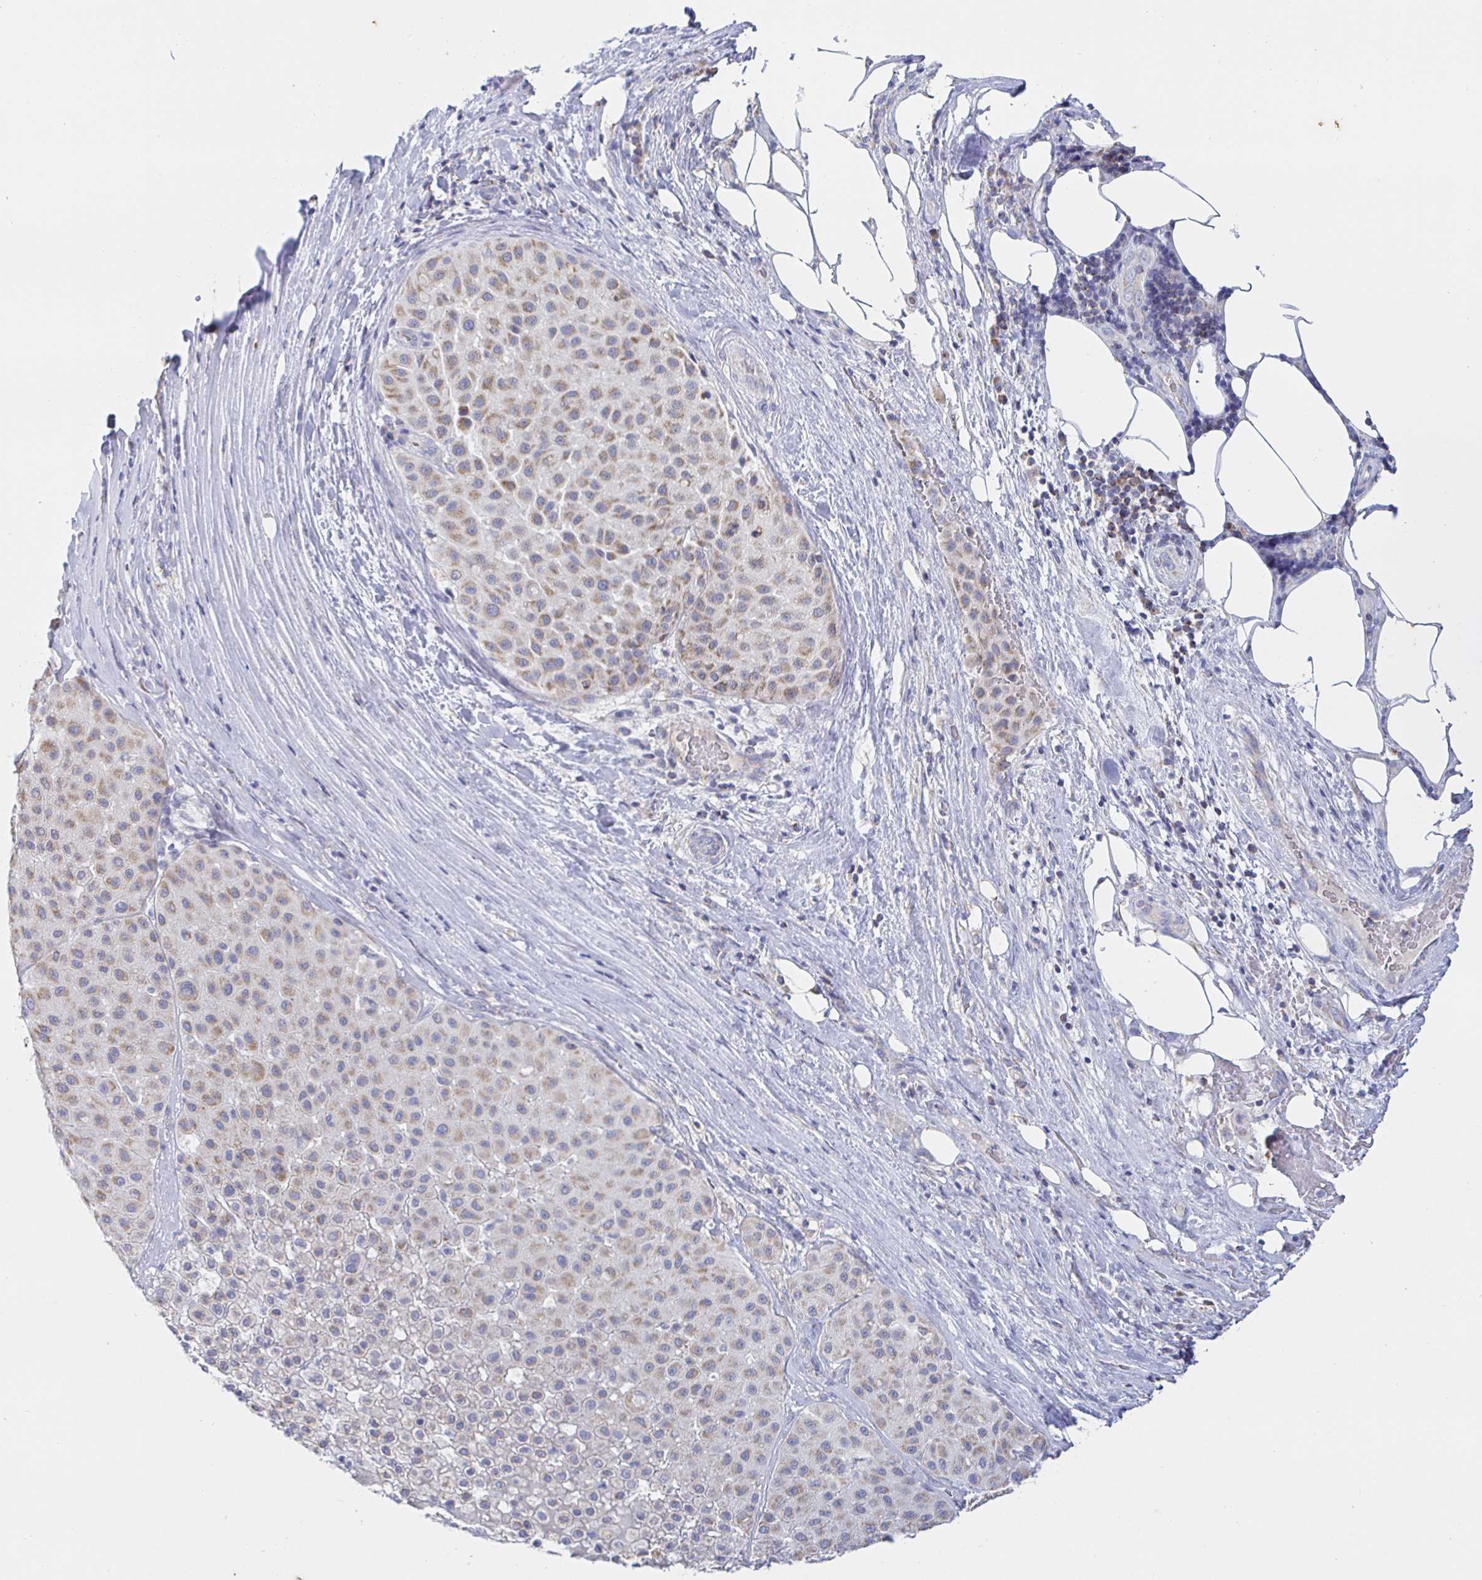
{"staining": {"intensity": "moderate", "quantity": ">75%", "location": "cytoplasmic/membranous"}, "tissue": "melanoma", "cell_type": "Tumor cells", "image_type": "cancer", "snomed": [{"axis": "morphology", "description": "Malignant melanoma, Metastatic site"}, {"axis": "topography", "description": "Smooth muscle"}], "caption": "A photomicrograph showing moderate cytoplasmic/membranous expression in approximately >75% of tumor cells in melanoma, as visualized by brown immunohistochemical staining.", "gene": "SYNGR4", "patient": {"sex": "male", "age": 41}}